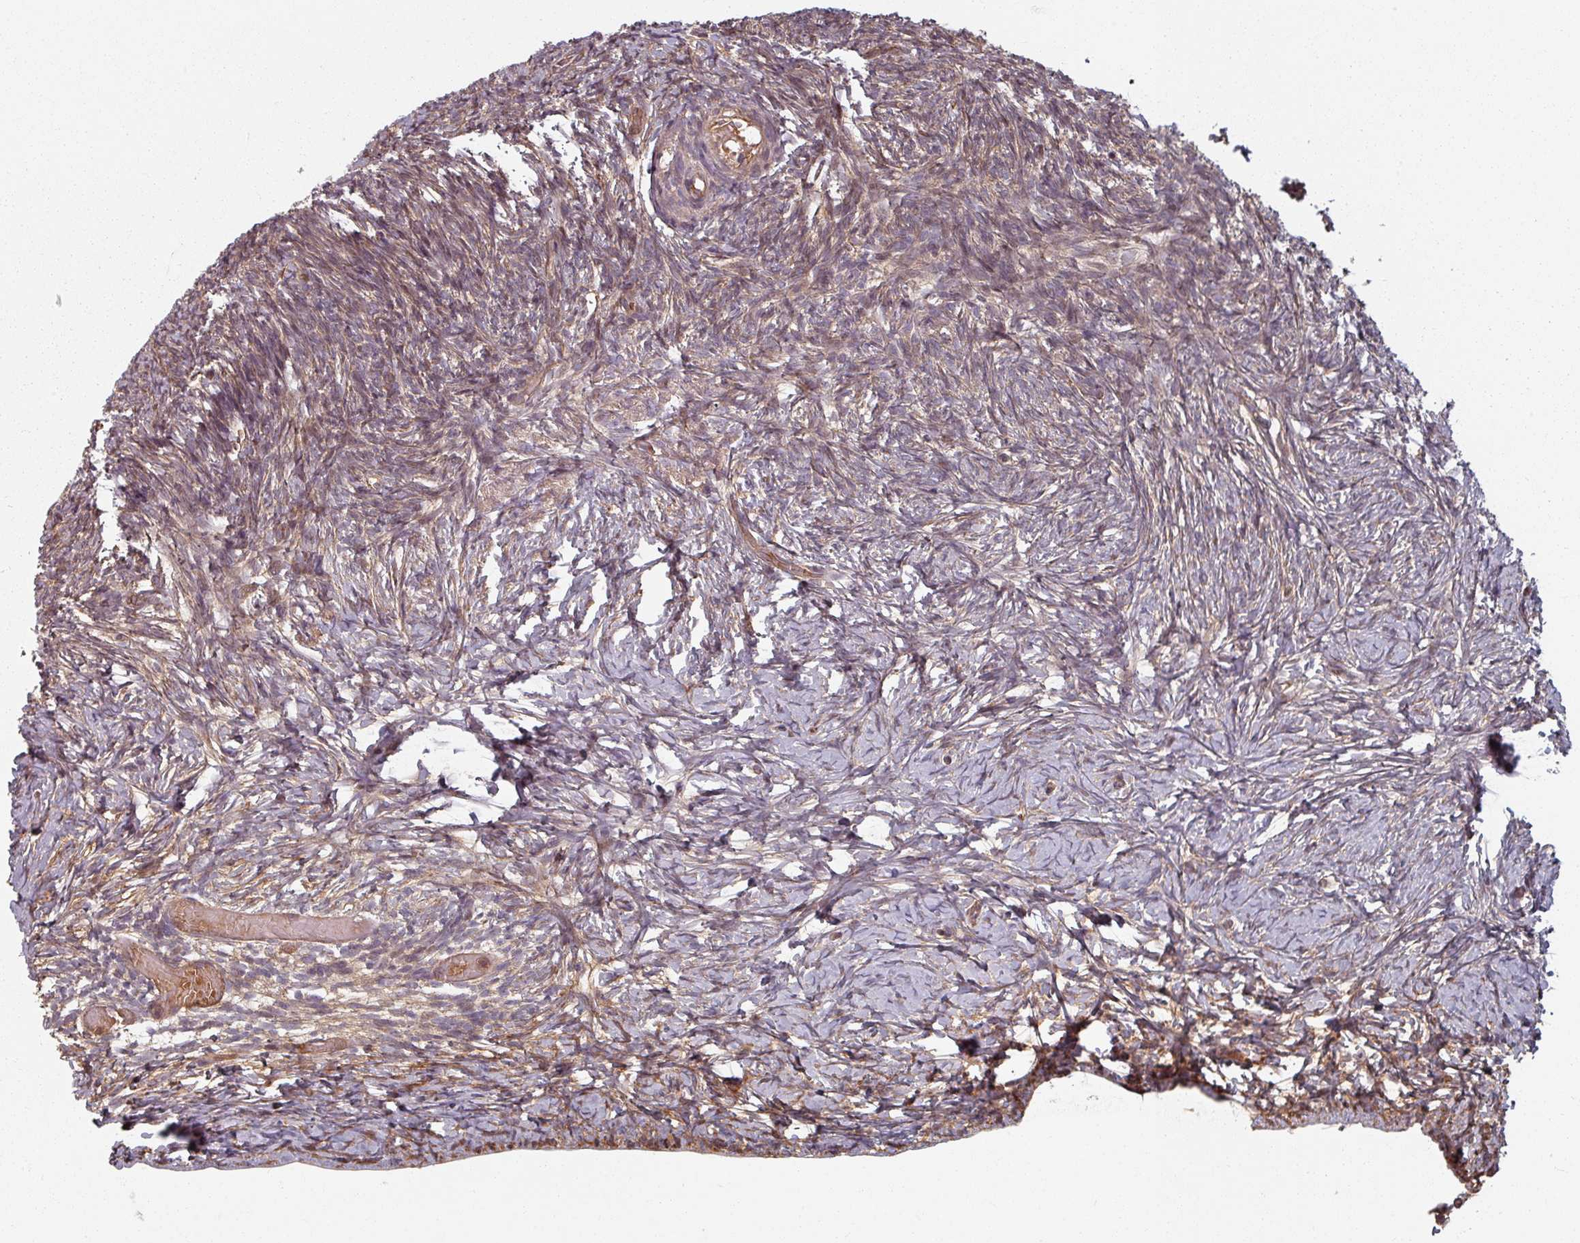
{"staining": {"intensity": "weak", "quantity": "25%-75%", "location": "cytoplasmic/membranous"}, "tissue": "ovary", "cell_type": "Ovarian stroma cells", "image_type": "normal", "snomed": [{"axis": "morphology", "description": "Normal tissue, NOS"}, {"axis": "topography", "description": "Ovary"}], "caption": "Ovary stained with immunohistochemistry shows weak cytoplasmic/membranous staining in approximately 25%-75% of ovarian stroma cells. Immunohistochemistry (ihc) stains the protein of interest in brown and the nuclei are stained blue.", "gene": "EID1", "patient": {"sex": "female", "age": 39}}